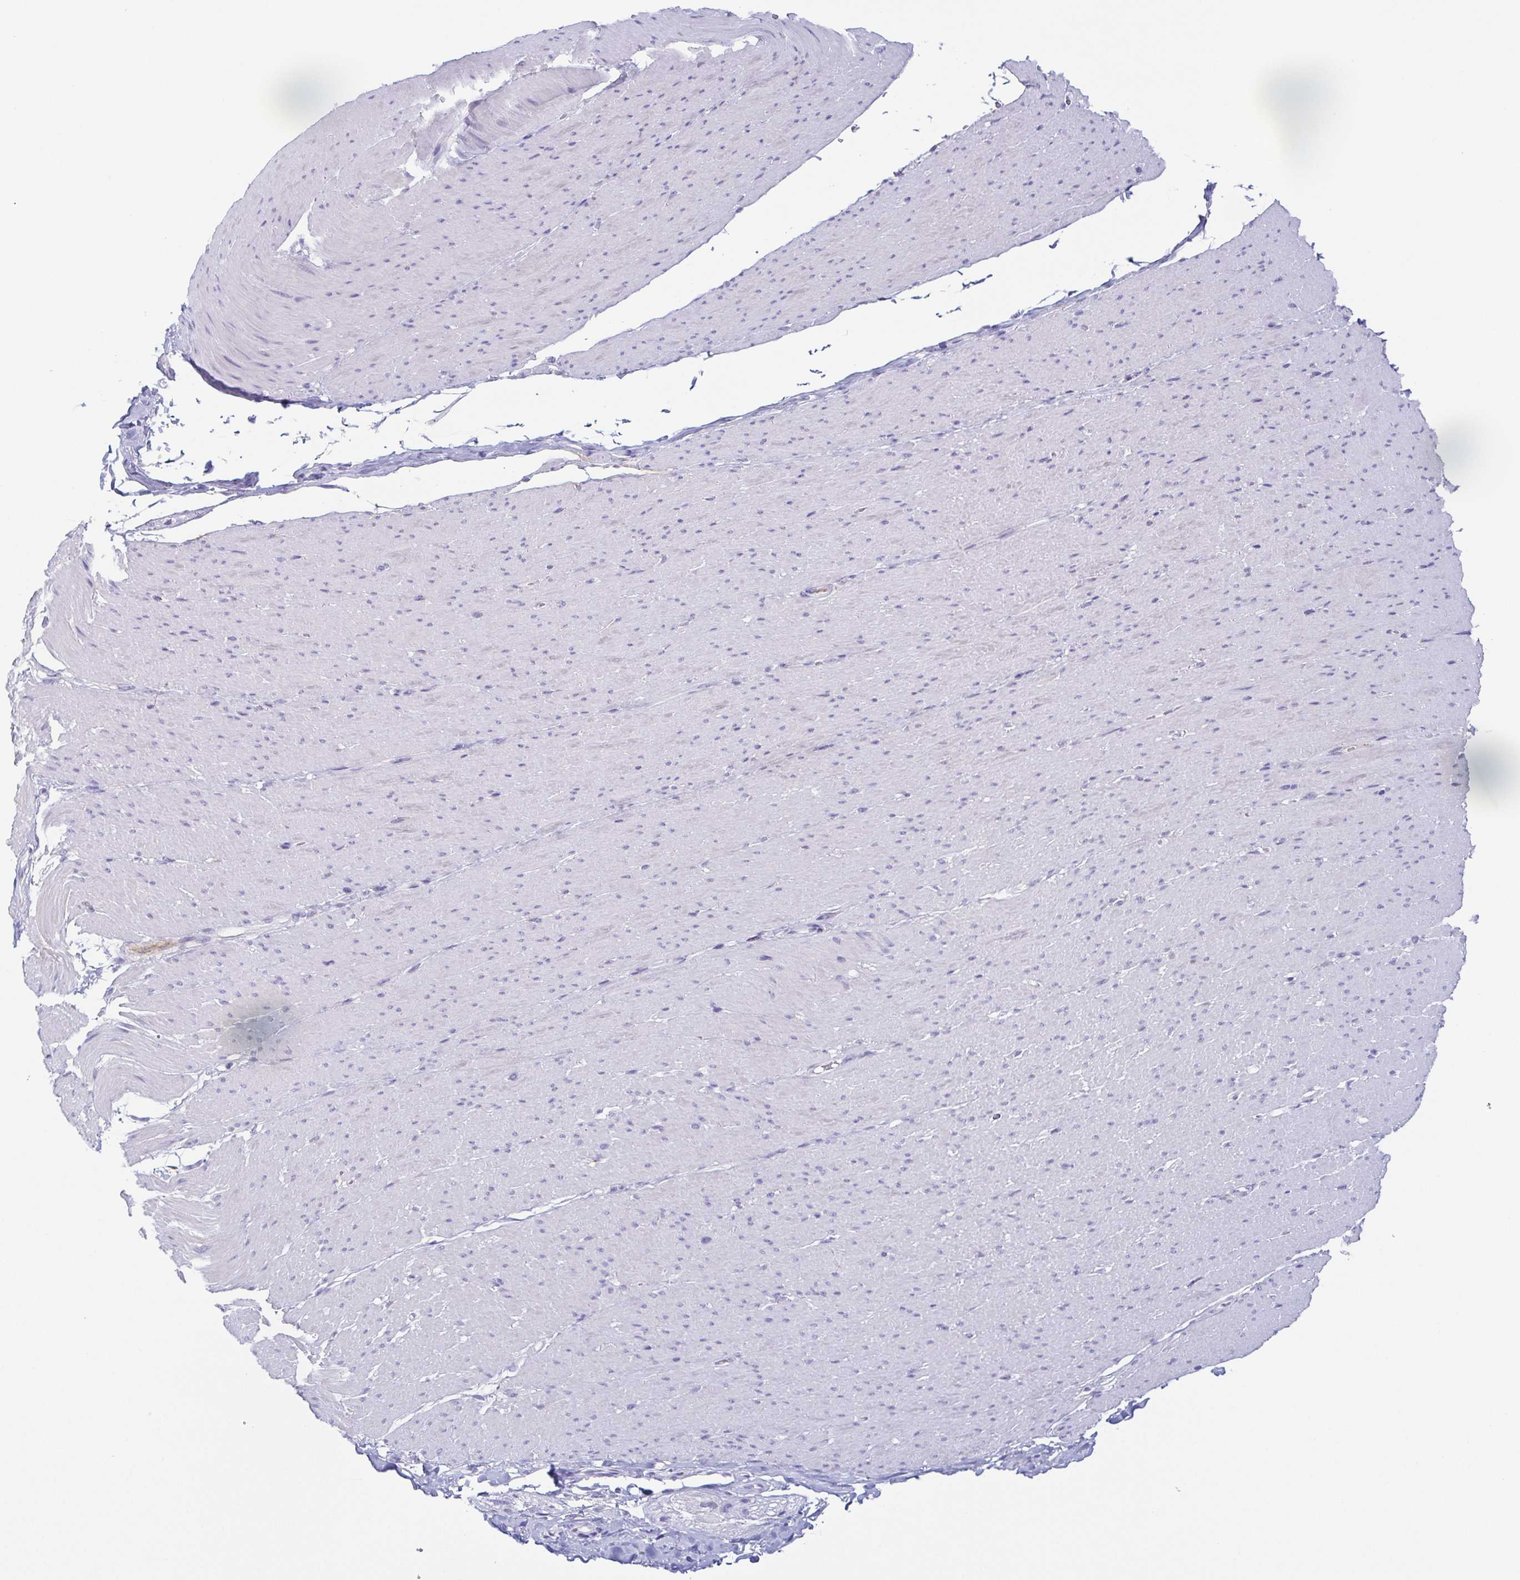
{"staining": {"intensity": "negative", "quantity": "none", "location": "none"}, "tissue": "smooth muscle", "cell_type": "Smooth muscle cells", "image_type": "normal", "snomed": [{"axis": "morphology", "description": "Normal tissue, NOS"}, {"axis": "topography", "description": "Smooth muscle"}, {"axis": "topography", "description": "Rectum"}], "caption": "An immunohistochemistry (IHC) photomicrograph of normal smooth muscle is shown. There is no staining in smooth muscle cells of smooth muscle. (DAB (3,3'-diaminobenzidine) immunohistochemistry visualized using brightfield microscopy, high magnification).", "gene": "LDLRAD1", "patient": {"sex": "male", "age": 53}}